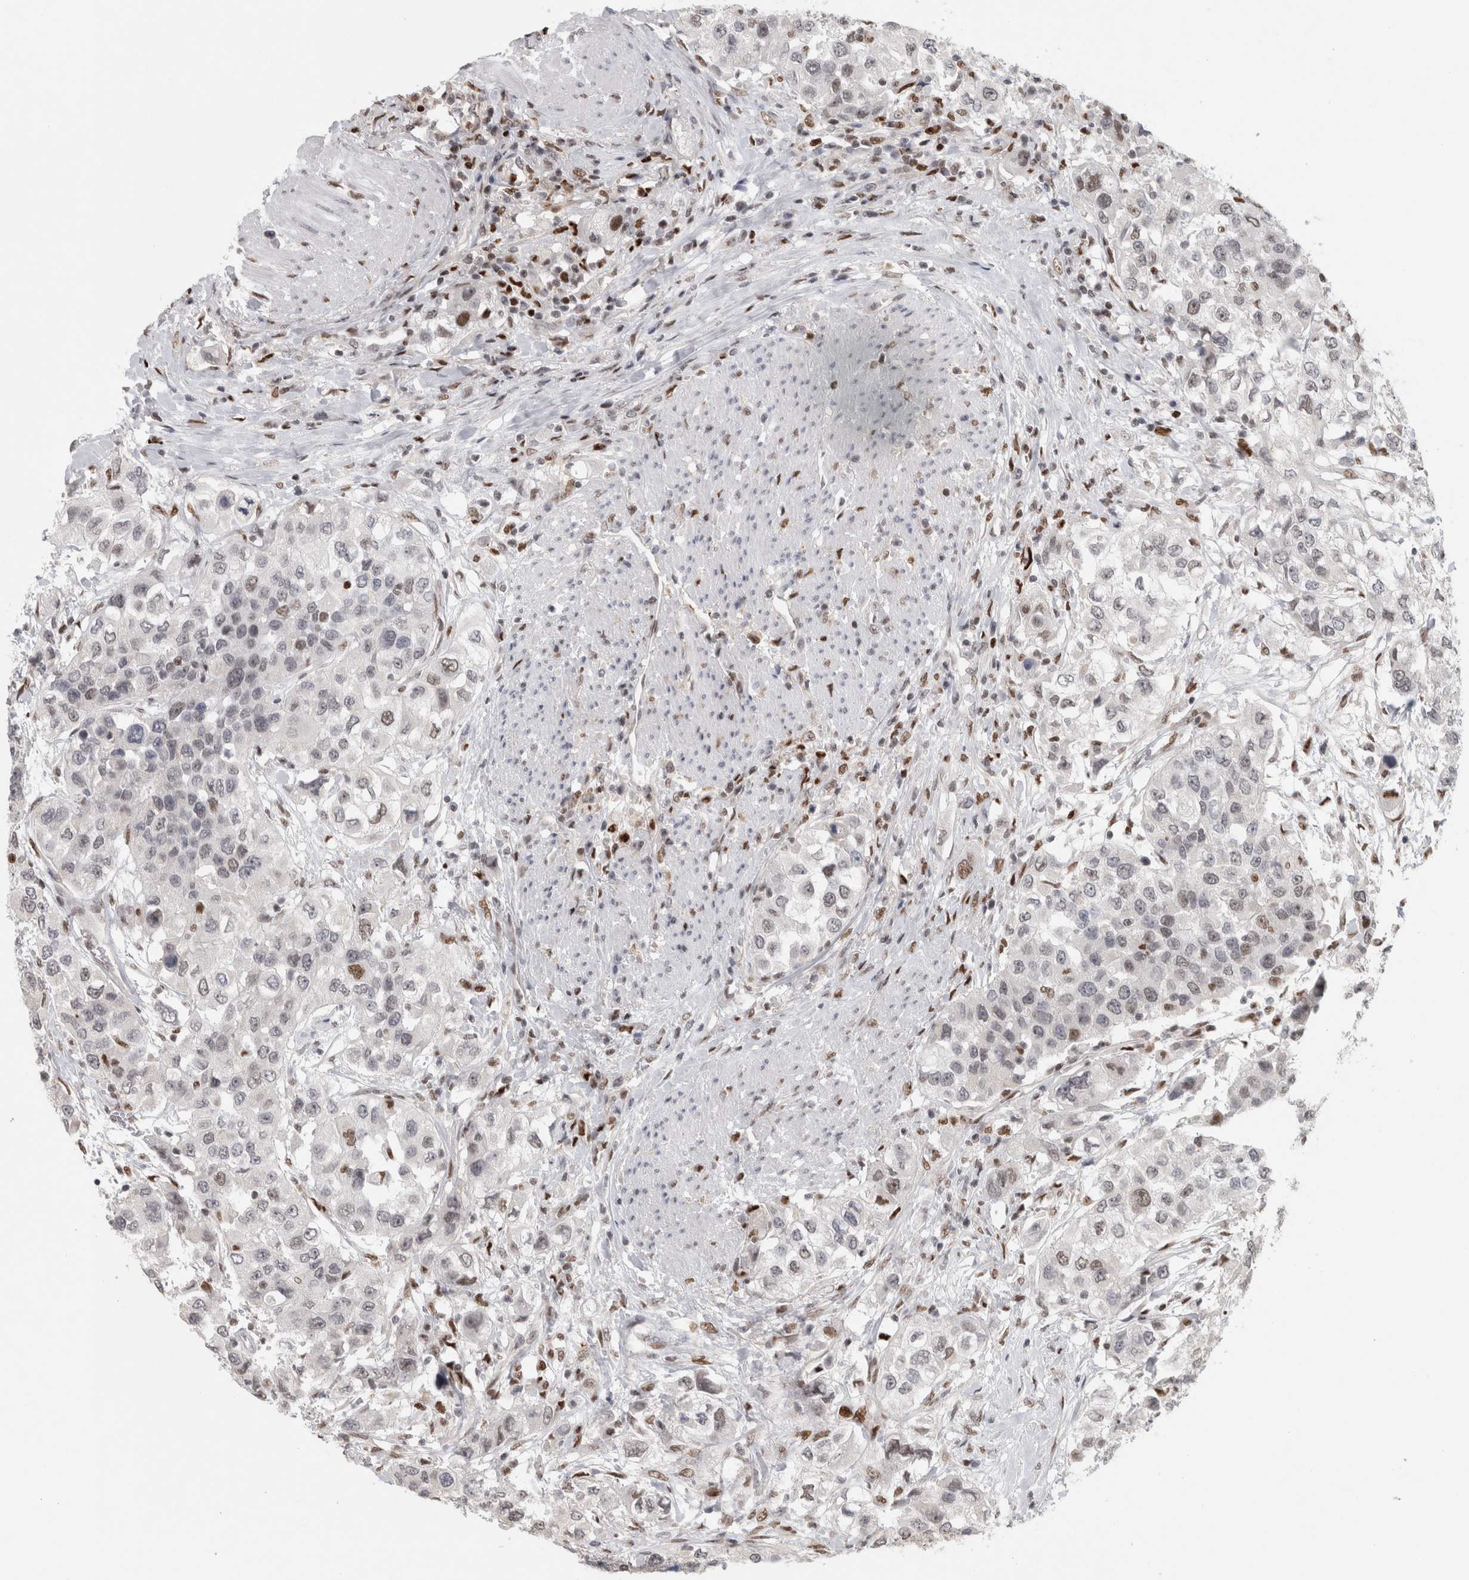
{"staining": {"intensity": "weak", "quantity": "25%-75%", "location": "nuclear"}, "tissue": "urothelial cancer", "cell_type": "Tumor cells", "image_type": "cancer", "snomed": [{"axis": "morphology", "description": "Urothelial carcinoma, High grade"}, {"axis": "topography", "description": "Urinary bladder"}], "caption": "An immunohistochemistry micrograph of tumor tissue is shown. Protein staining in brown shows weak nuclear positivity in urothelial cancer within tumor cells.", "gene": "SRARP", "patient": {"sex": "female", "age": 80}}